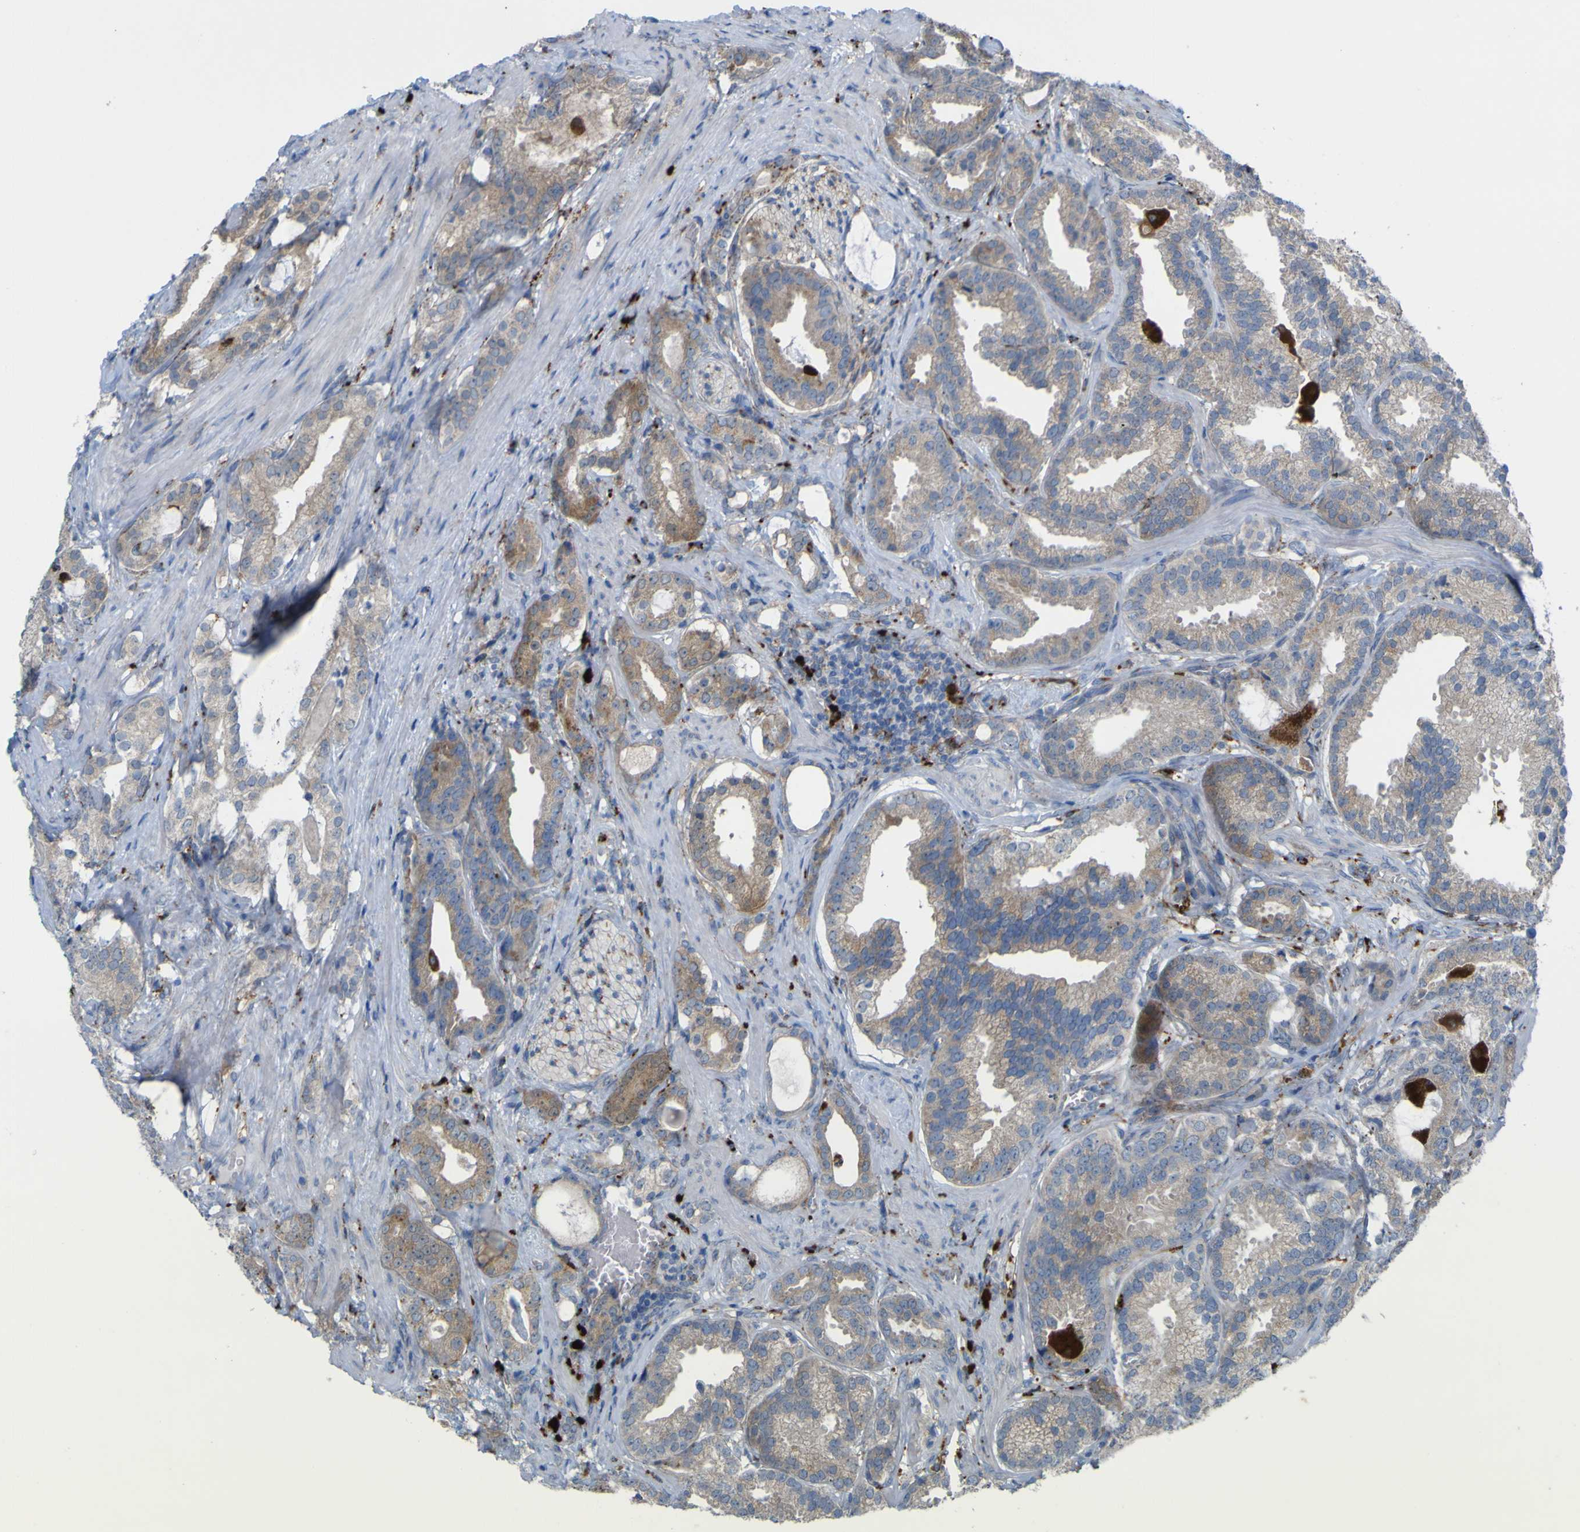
{"staining": {"intensity": "moderate", "quantity": "25%-75%", "location": "cytoplasmic/membranous"}, "tissue": "prostate cancer", "cell_type": "Tumor cells", "image_type": "cancer", "snomed": [{"axis": "morphology", "description": "Adenocarcinoma, Low grade"}, {"axis": "topography", "description": "Prostate"}], "caption": "Tumor cells show medium levels of moderate cytoplasmic/membranous staining in approximately 25%-75% of cells in human prostate cancer. (Stains: DAB in brown, nuclei in blue, Microscopy: brightfield microscopy at high magnification).", "gene": "PLD3", "patient": {"sex": "male", "age": 59}}